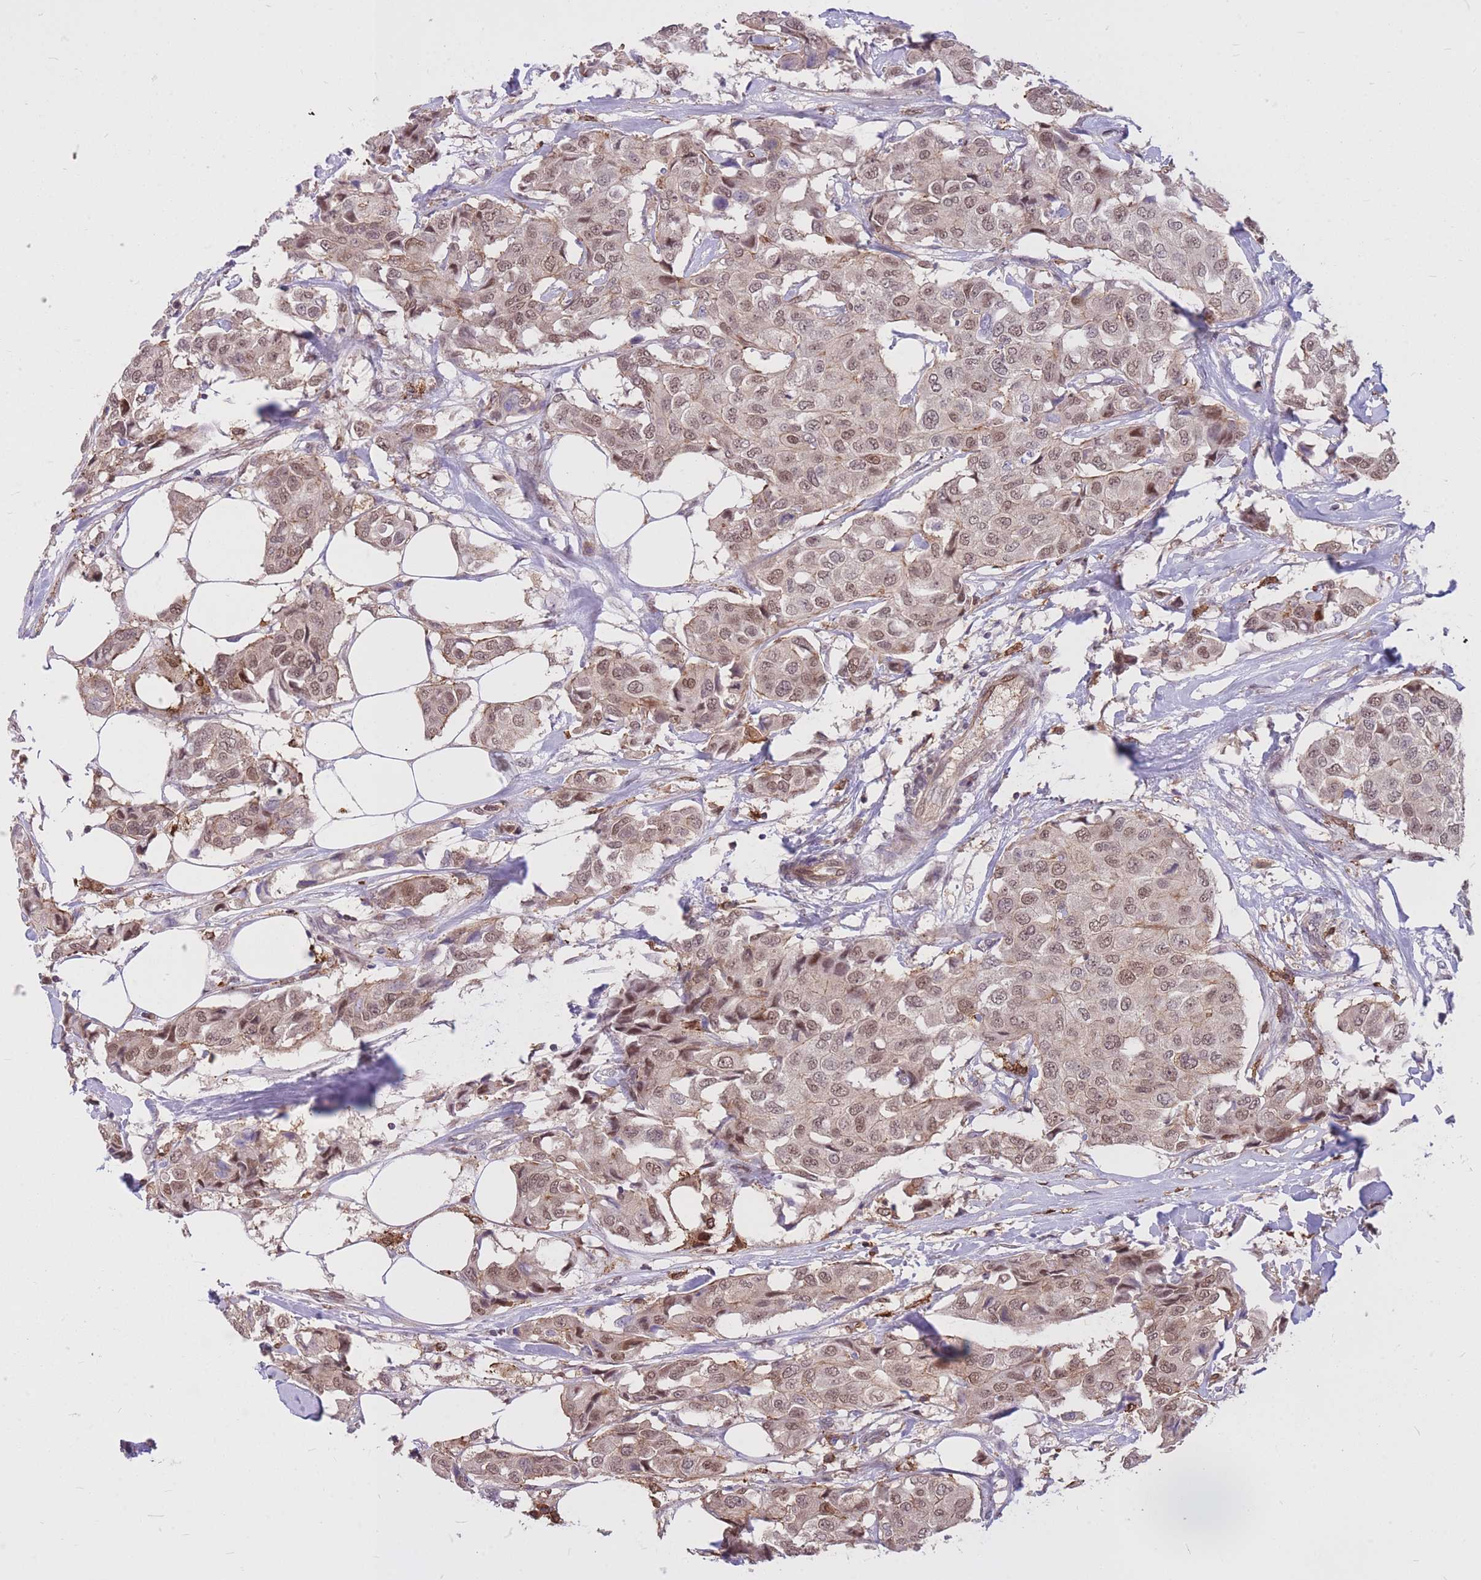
{"staining": {"intensity": "moderate", "quantity": ">75%", "location": "nuclear"}, "tissue": "breast cancer", "cell_type": "Tumor cells", "image_type": "cancer", "snomed": [{"axis": "morphology", "description": "Duct carcinoma"}, {"axis": "topography", "description": "Breast"}], "caption": "Brown immunohistochemical staining in human breast infiltrating ductal carcinoma displays moderate nuclear positivity in approximately >75% of tumor cells.", "gene": "TCF20", "patient": {"sex": "female", "age": 80}}